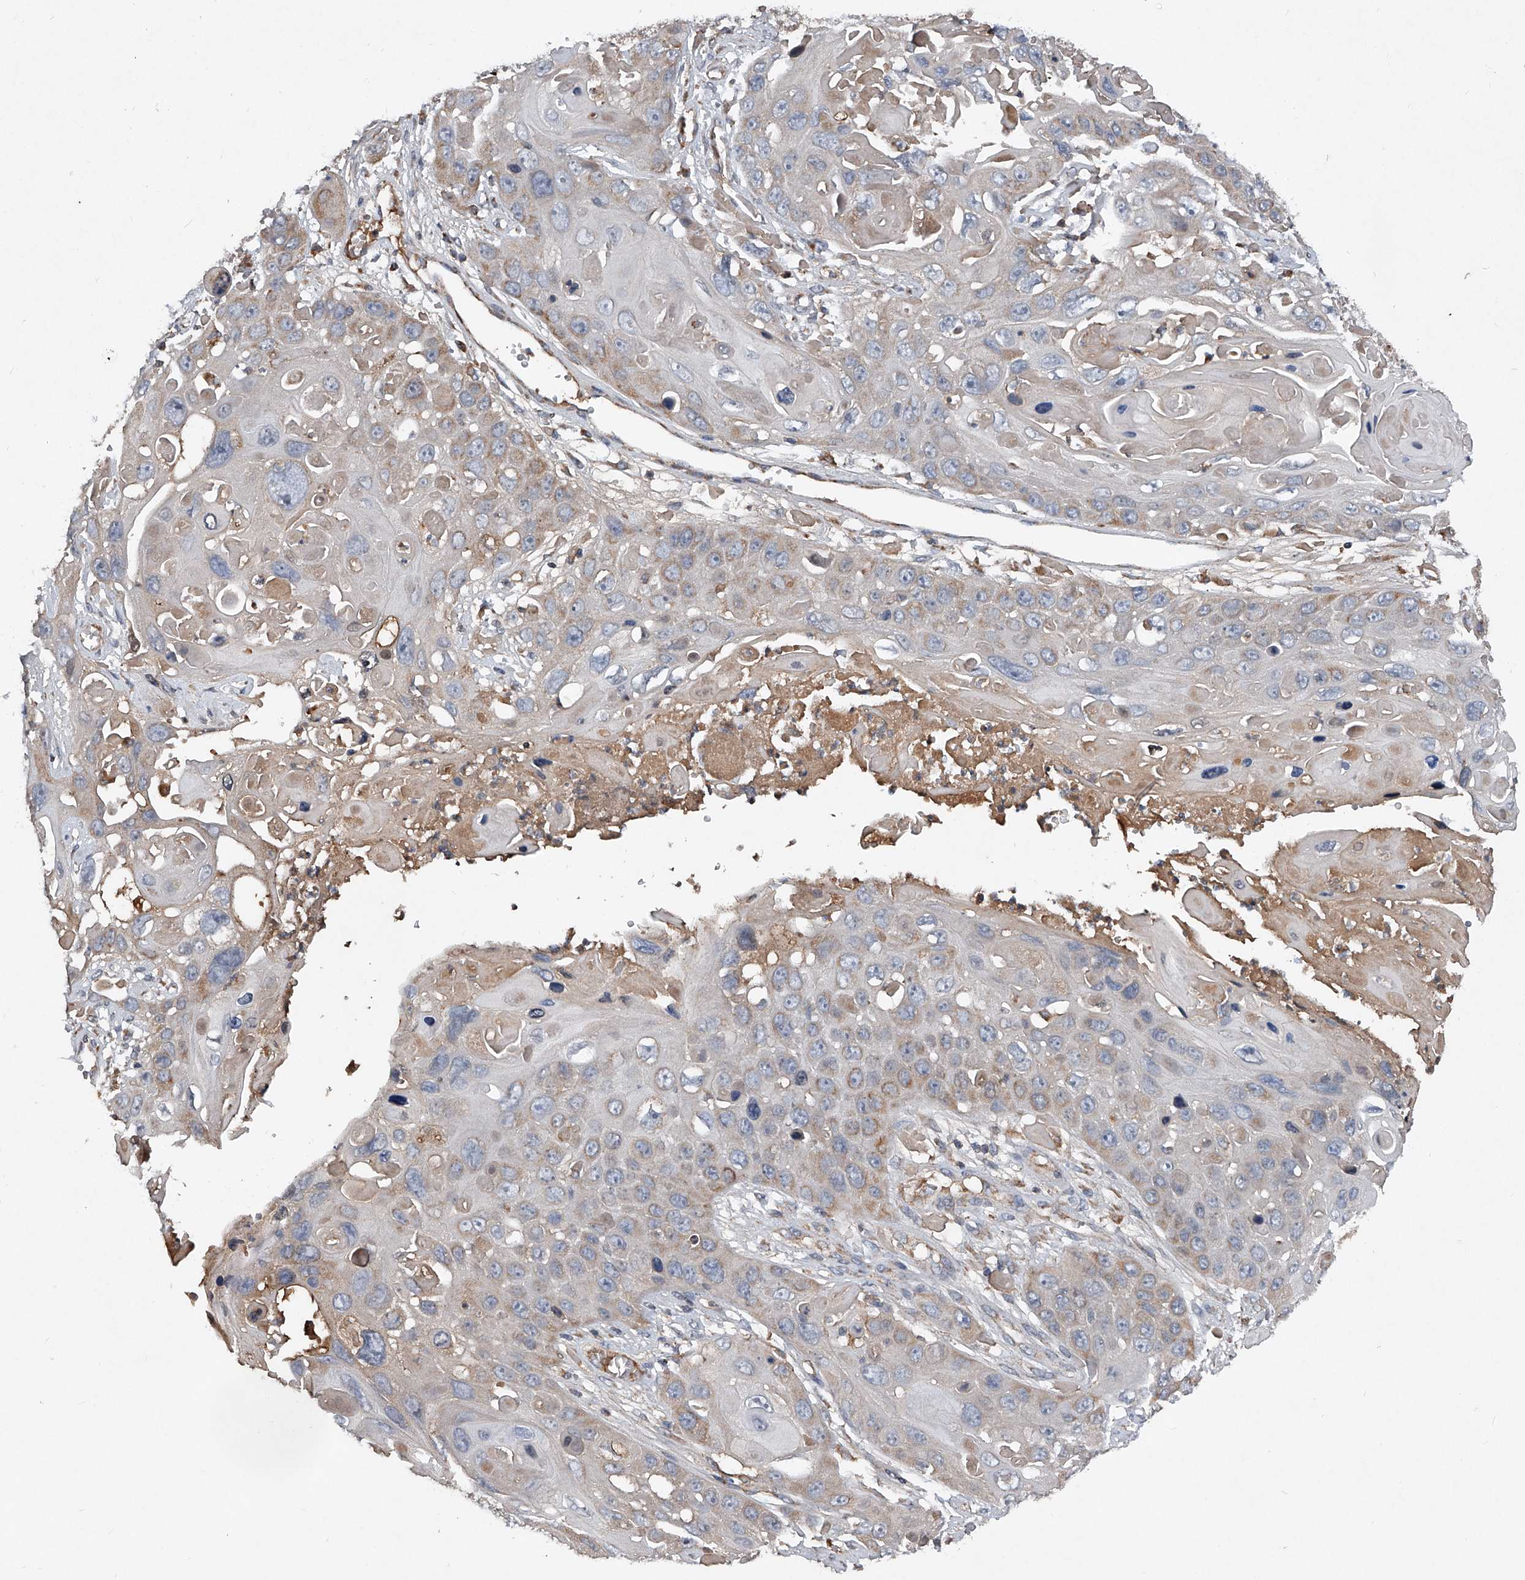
{"staining": {"intensity": "weak", "quantity": "<25%", "location": "cytoplasmic/membranous"}, "tissue": "skin cancer", "cell_type": "Tumor cells", "image_type": "cancer", "snomed": [{"axis": "morphology", "description": "Squamous cell carcinoma, NOS"}, {"axis": "topography", "description": "Skin"}], "caption": "Skin squamous cell carcinoma stained for a protein using IHC demonstrates no positivity tumor cells.", "gene": "SDHA", "patient": {"sex": "male", "age": 55}}